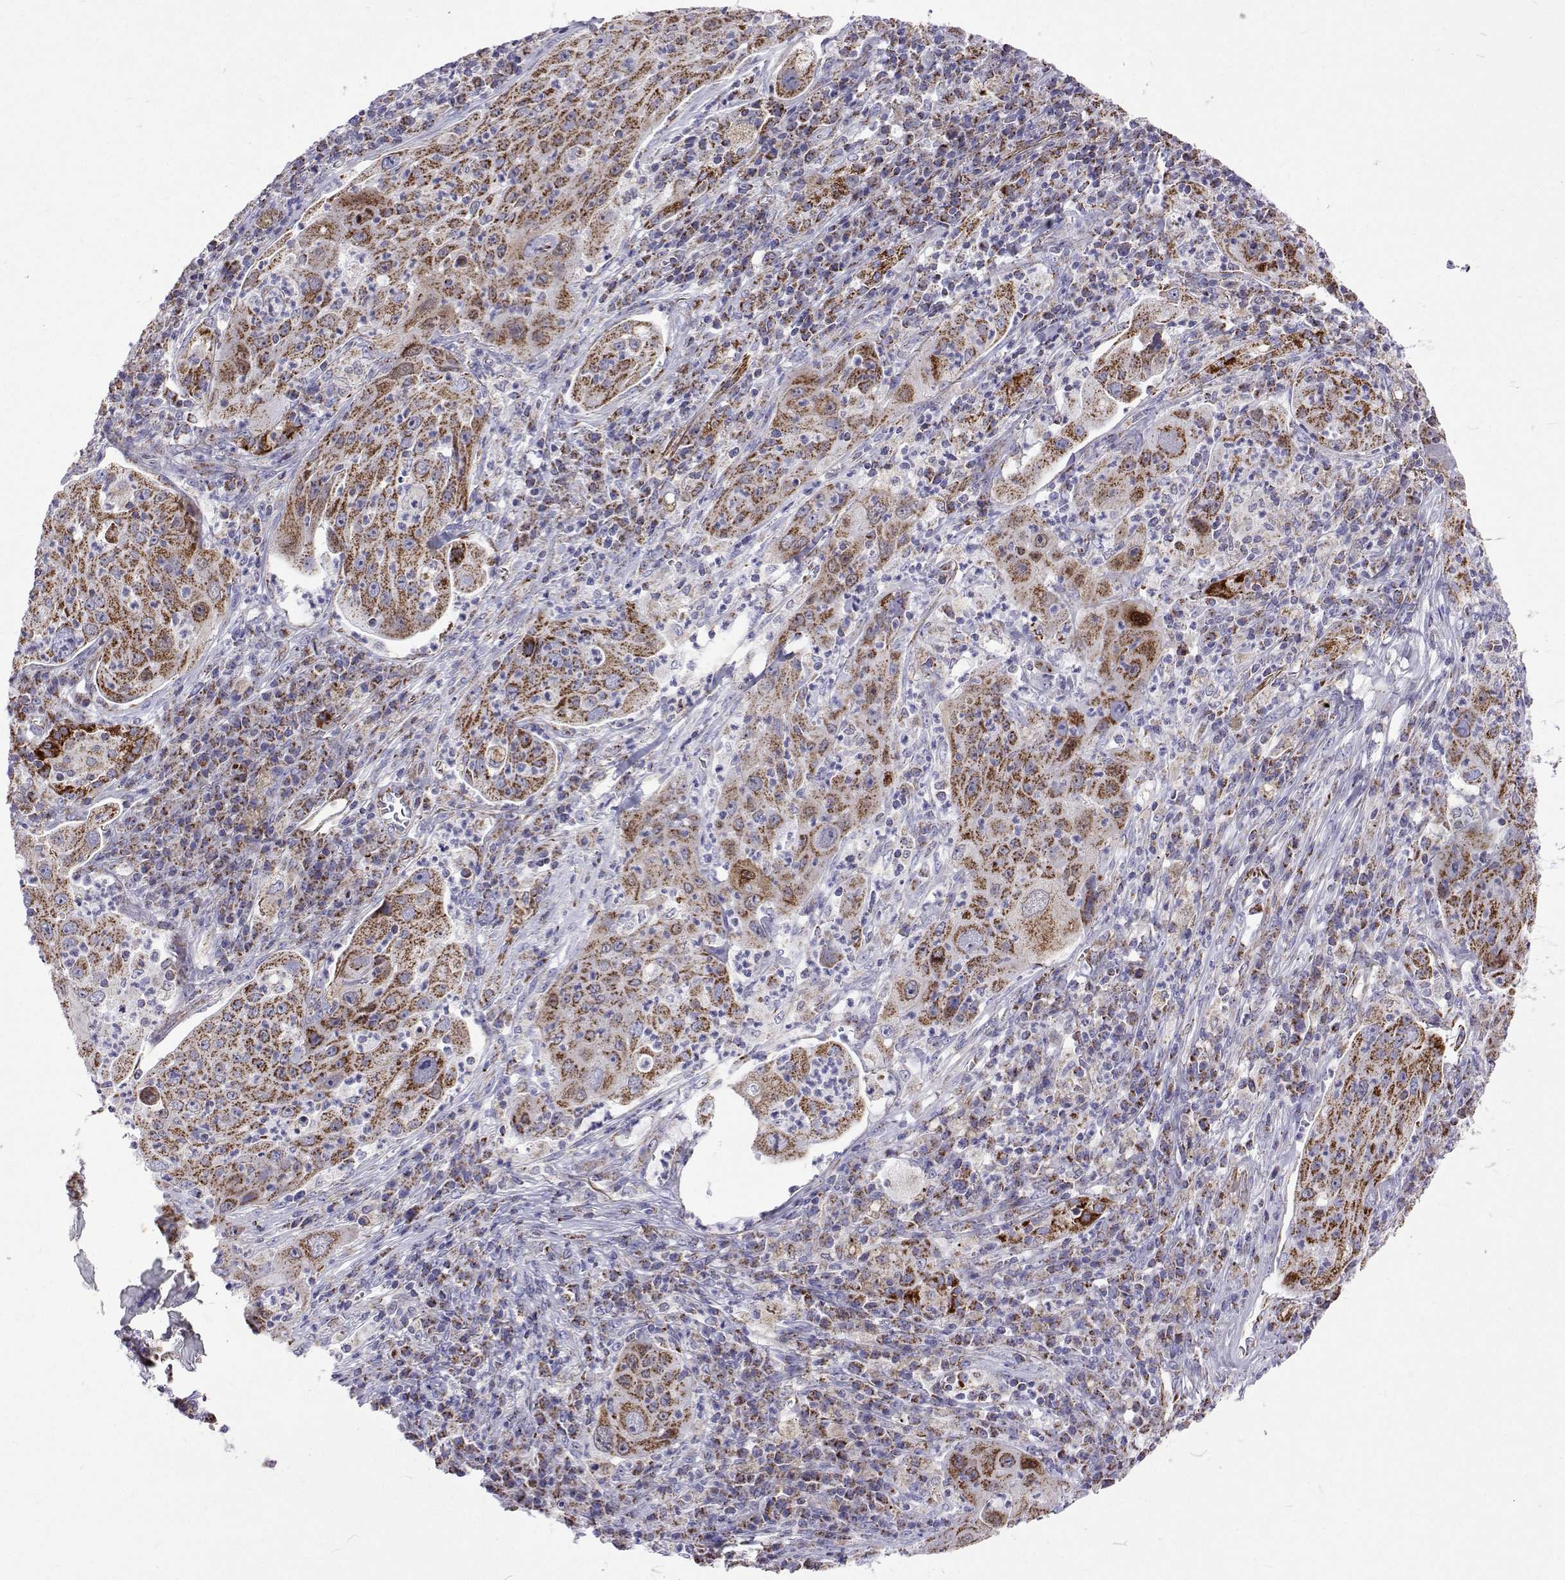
{"staining": {"intensity": "strong", "quantity": "25%-75%", "location": "cytoplasmic/membranous"}, "tissue": "lung cancer", "cell_type": "Tumor cells", "image_type": "cancer", "snomed": [{"axis": "morphology", "description": "Squamous cell carcinoma, NOS"}, {"axis": "topography", "description": "Lung"}], "caption": "About 25%-75% of tumor cells in human lung cancer show strong cytoplasmic/membranous protein positivity as visualized by brown immunohistochemical staining.", "gene": "MCCC2", "patient": {"sex": "female", "age": 59}}